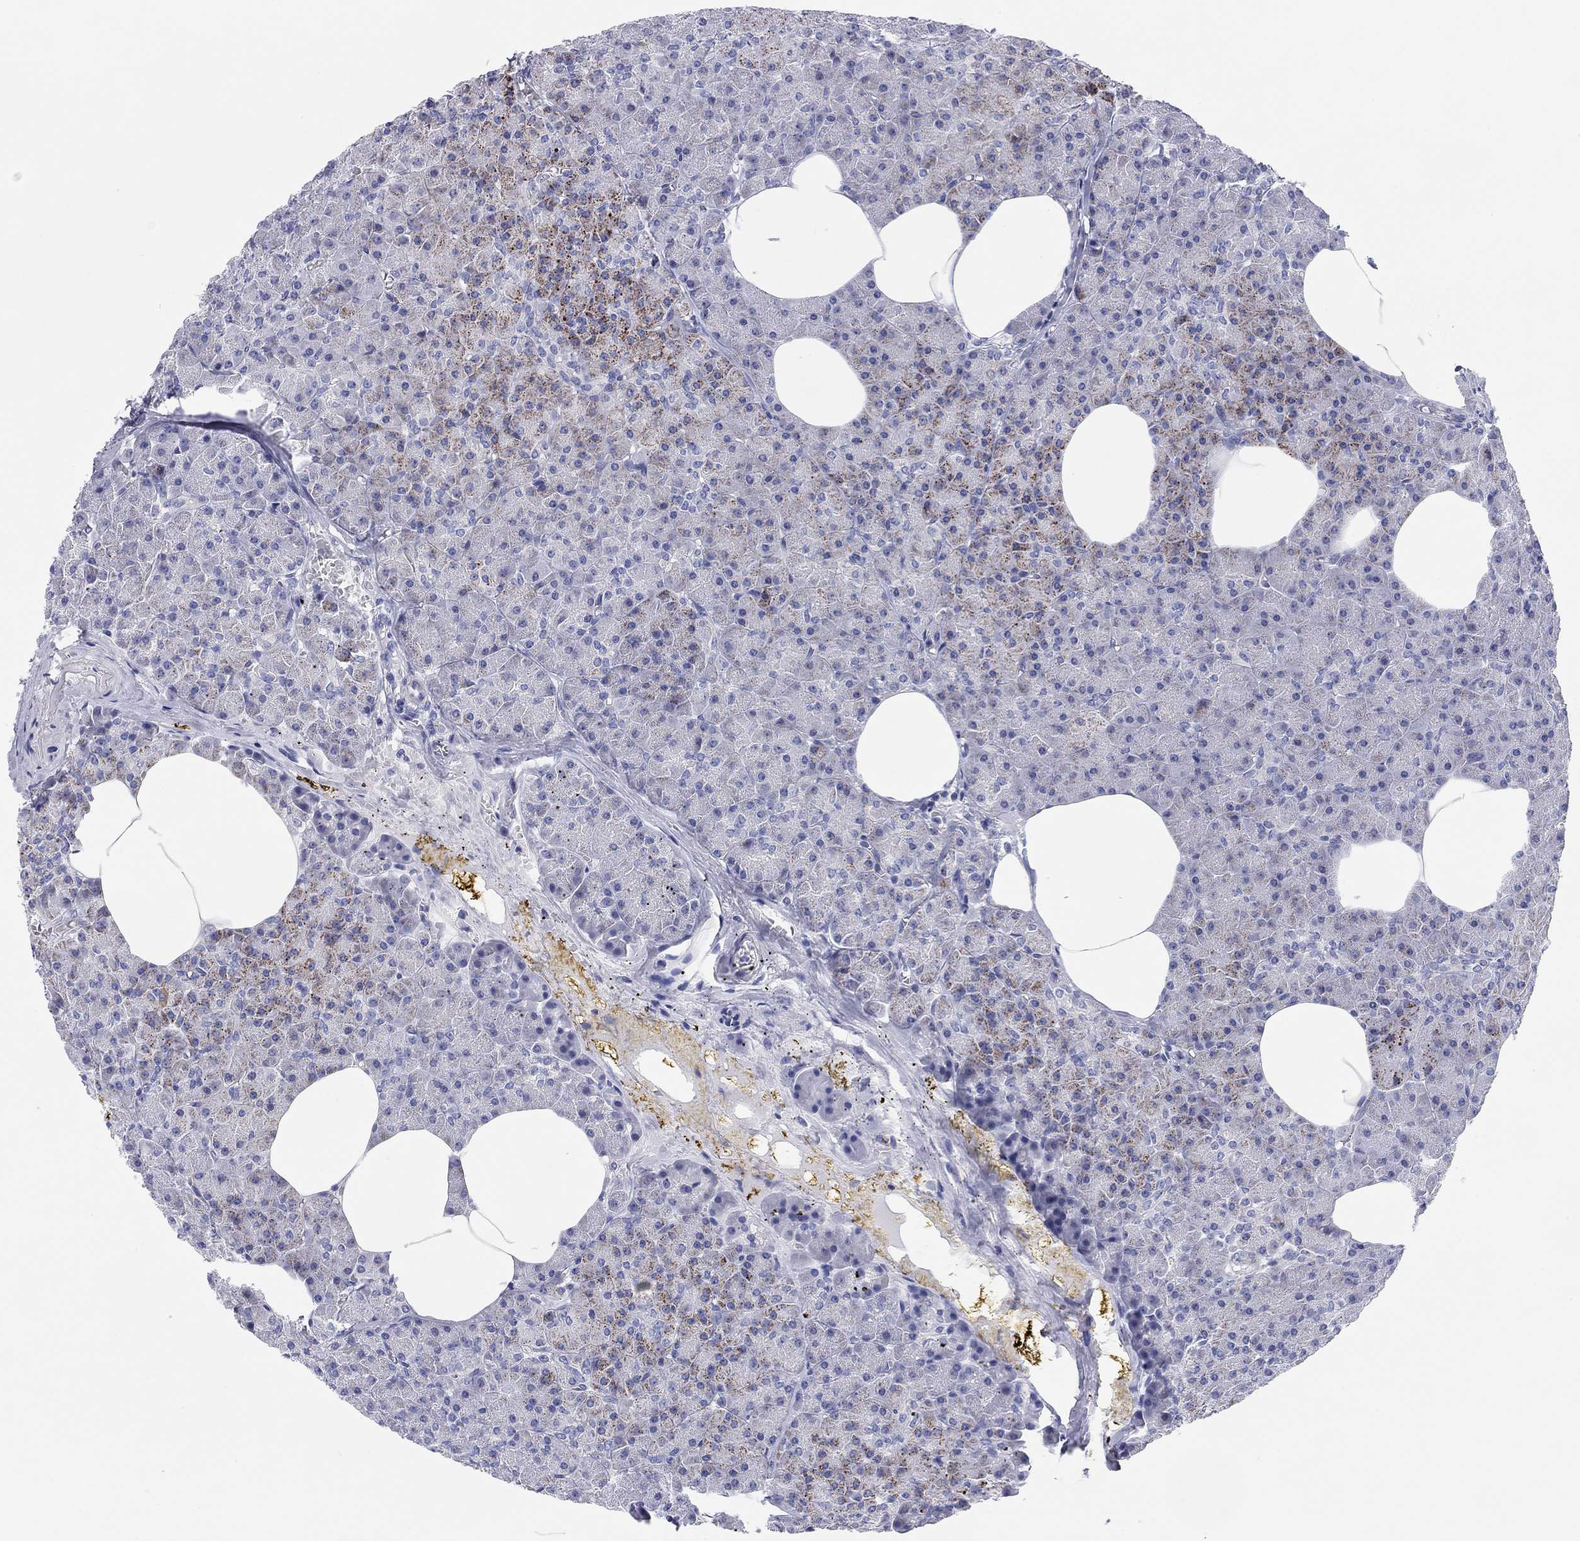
{"staining": {"intensity": "negative", "quantity": "none", "location": "none"}, "tissue": "pancreas", "cell_type": "Exocrine glandular cells", "image_type": "normal", "snomed": [{"axis": "morphology", "description": "Normal tissue, NOS"}, {"axis": "topography", "description": "Pancreas"}], "caption": "This is an immunohistochemistry micrograph of benign pancreas. There is no positivity in exocrine glandular cells.", "gene": "CHI3L2", "patient": {"sex": "female", "age": 45}}